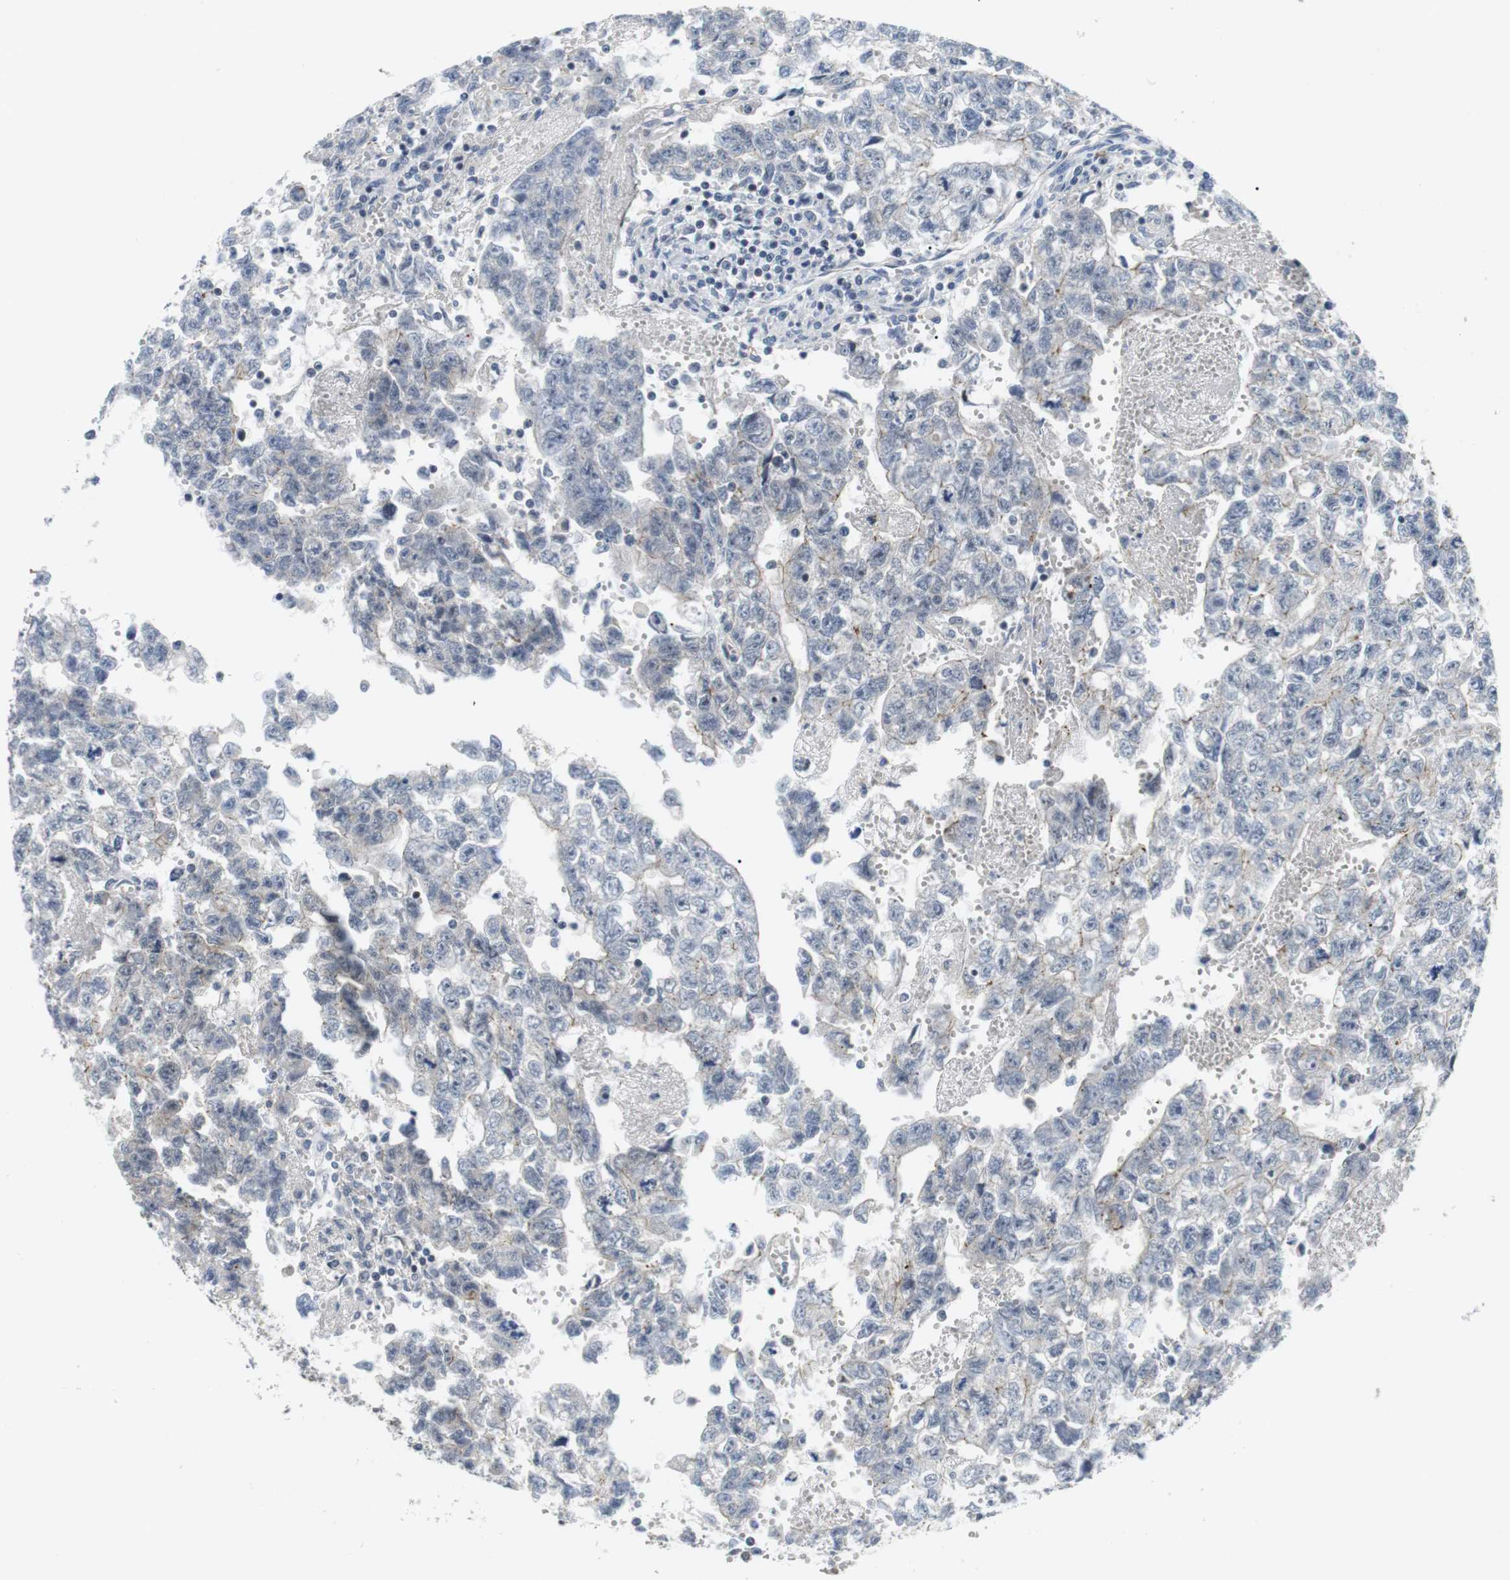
{"staining": {"intensity": "negative", "quantity": "none", "location": "none"}, "tissue": "testis cancer", "cell_type": "Tumor cells", "image_type": "cancer", "snomed": [{"axis": "morphology", "description": "Seminoma, NOS"}, {"axis": "morphology", "description": "Carcinoma, Embryonal, NOS"}, {"axis": "topography", "description": "Testis"}], "caption": "A high-resolution histopathology image shows IHC staining of testis cancer (seminoma), which reveals no significant expression in tumor cells. The staining is performed using DAB brown chromogen with nuclei counter-stained in using hematoxylin.", "gene": "NECTIN1", "patient": {"sex": "male", "age": 38}}